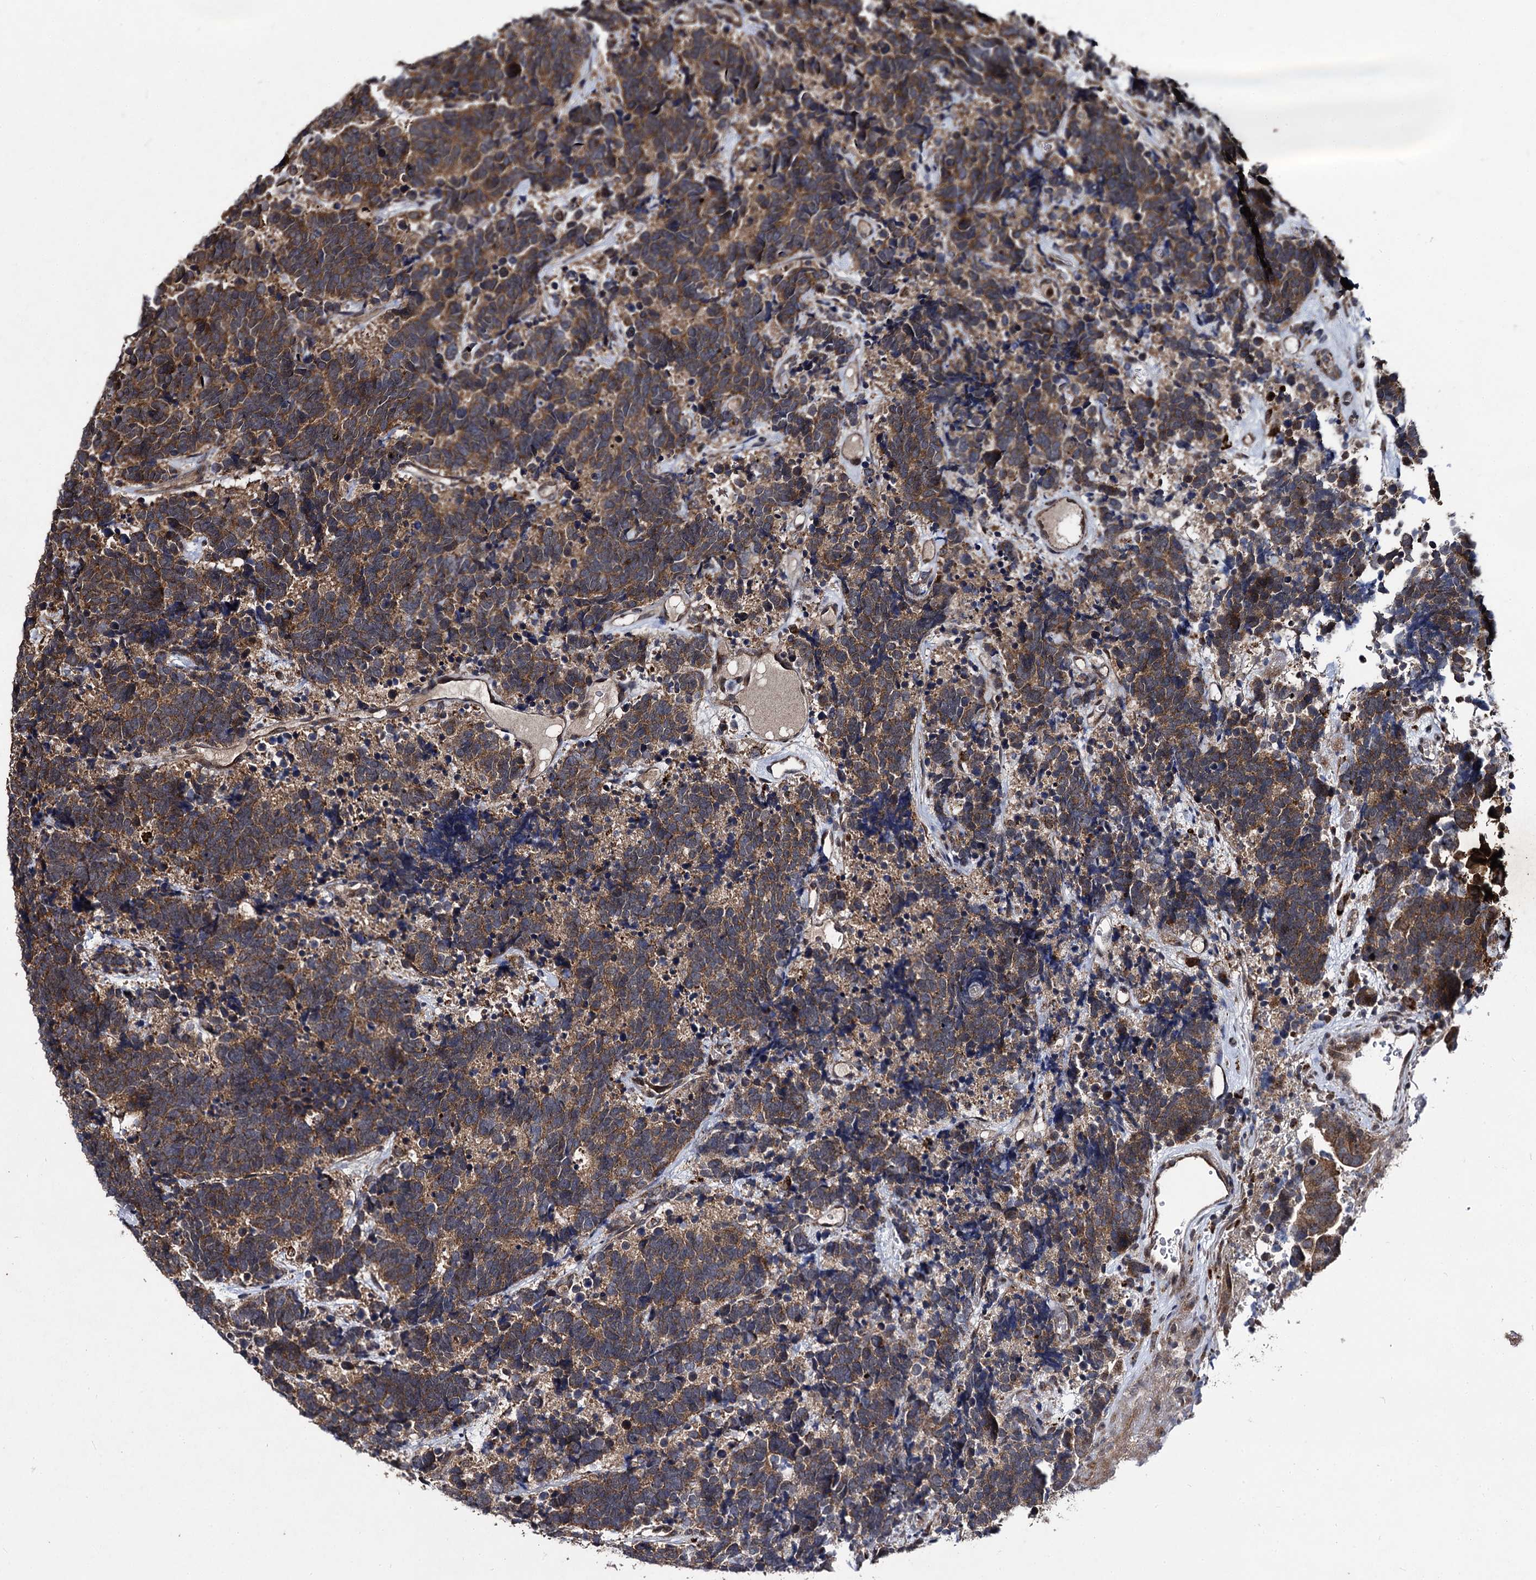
{"staining": {"intensity": "moderate", "quantity": "25%-75%", "location": "cytoplasmic/membranous"}, "tissue": "carcinoid", "cell_type": "Tumor cells", "image_type": "cancer", "snomed": [{"axis": "morphology", "description": "Carcinoma, NOS"}, {"axis": "morphology", "description": "Carcinoid, malignant, NOS"}, {"axis": "topography", "description": "Urinary bladder"}], "caption": "Brown immunohistochemical staining in carcinoid (malignant) exhibits moderate cytoplasmic/membranous expression in about 25%-75% of tumor cells.", "gene": "BCL2L2", "patient": {"sex": "male", "age": 57}}